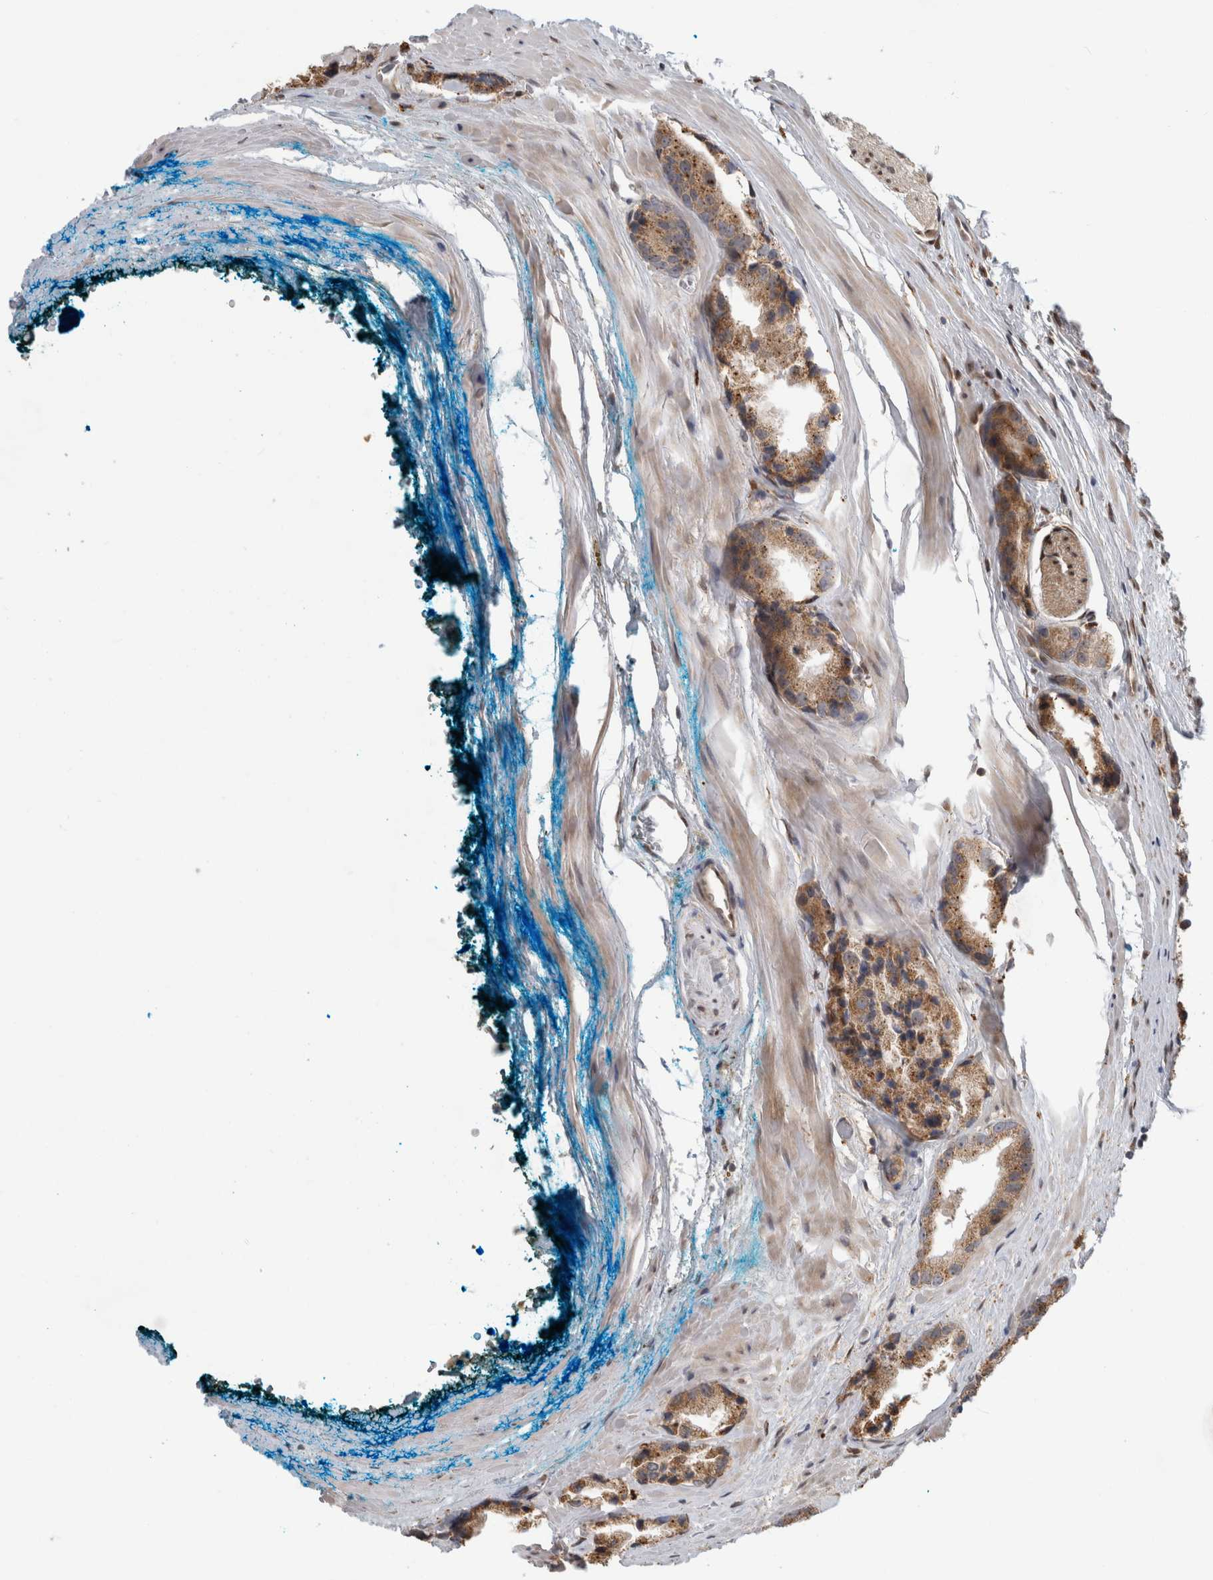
{"staining": {"intensity": "moderate", "quantity": ">75%", "location": "cytoplasmic/membranous"}, "tissue": "prostate cancer", "cell_type": "Tumor cells", "image_type": "cancer", "snomed": [{"axis": "morphology", "description": "Adenocarcinoma, High grade"}, {"axis": "topography", "description": "Prostate"}], "caption": "Prostate cancer stained with a brown dye shows moderate cytoplasmic/membranous positive positivity in about >75% of tumor cells.", "gene": "NAB2", "patient": {"sex": "male", "age": 63}}